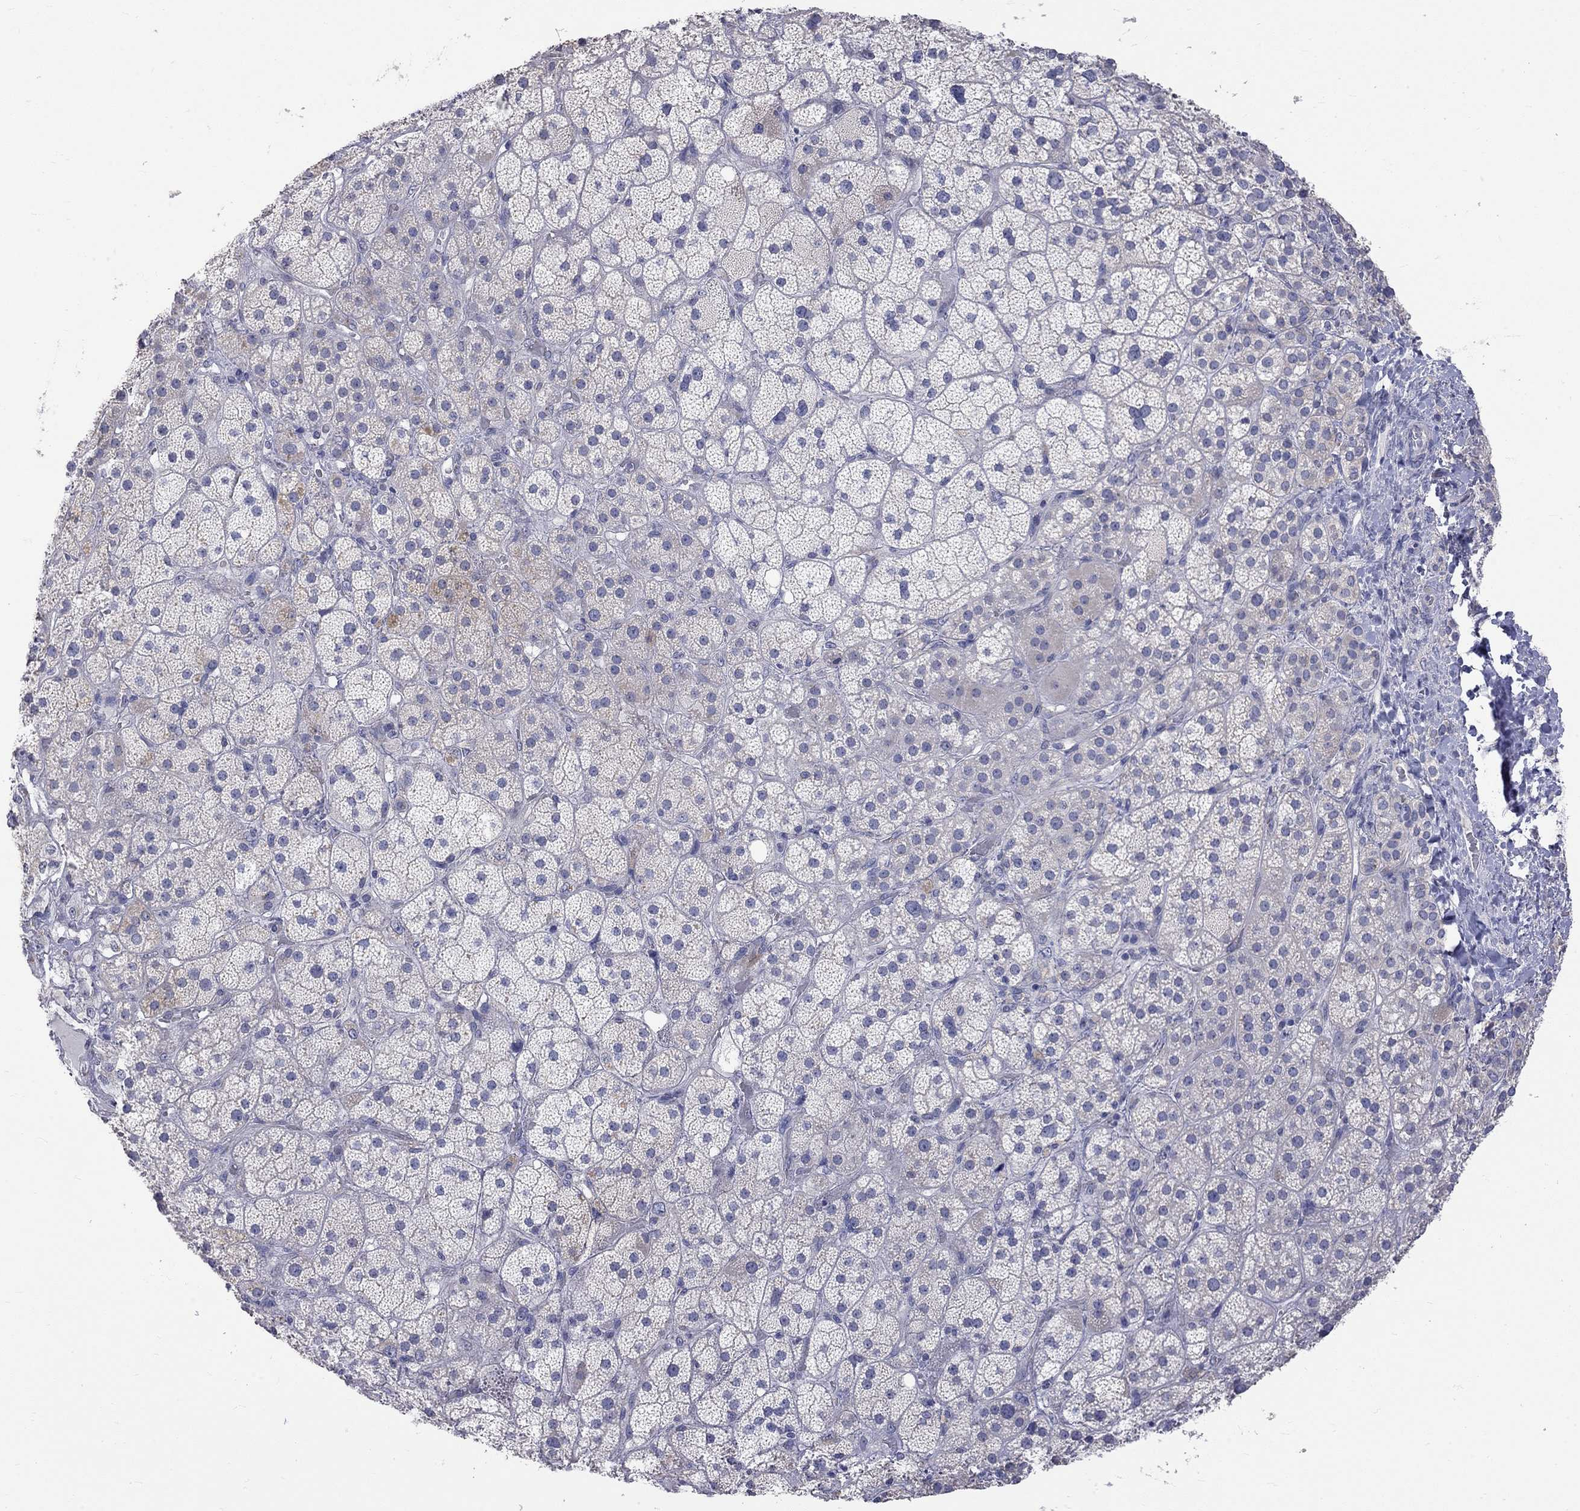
{"staining": {"intensity": "weak", "quantity": "<25%", "location": "cytoplasmic/membranous"}, "tissue": "adrenal gland", "cell_type": "Glandular cells", "image_type": "normal", "snomed": [{"axis": "morphology", "description": "Normal tissue, NOS"}, {"axis": "topography", "description": "Adrenal gland"}], "caption": "High power microscopy image of an IHC micrograph of benign adrenal gland, revealing no significant staining in glandular cells.", "gene": "OPRK1", "patient": {"sex": "male", "age": 57}}